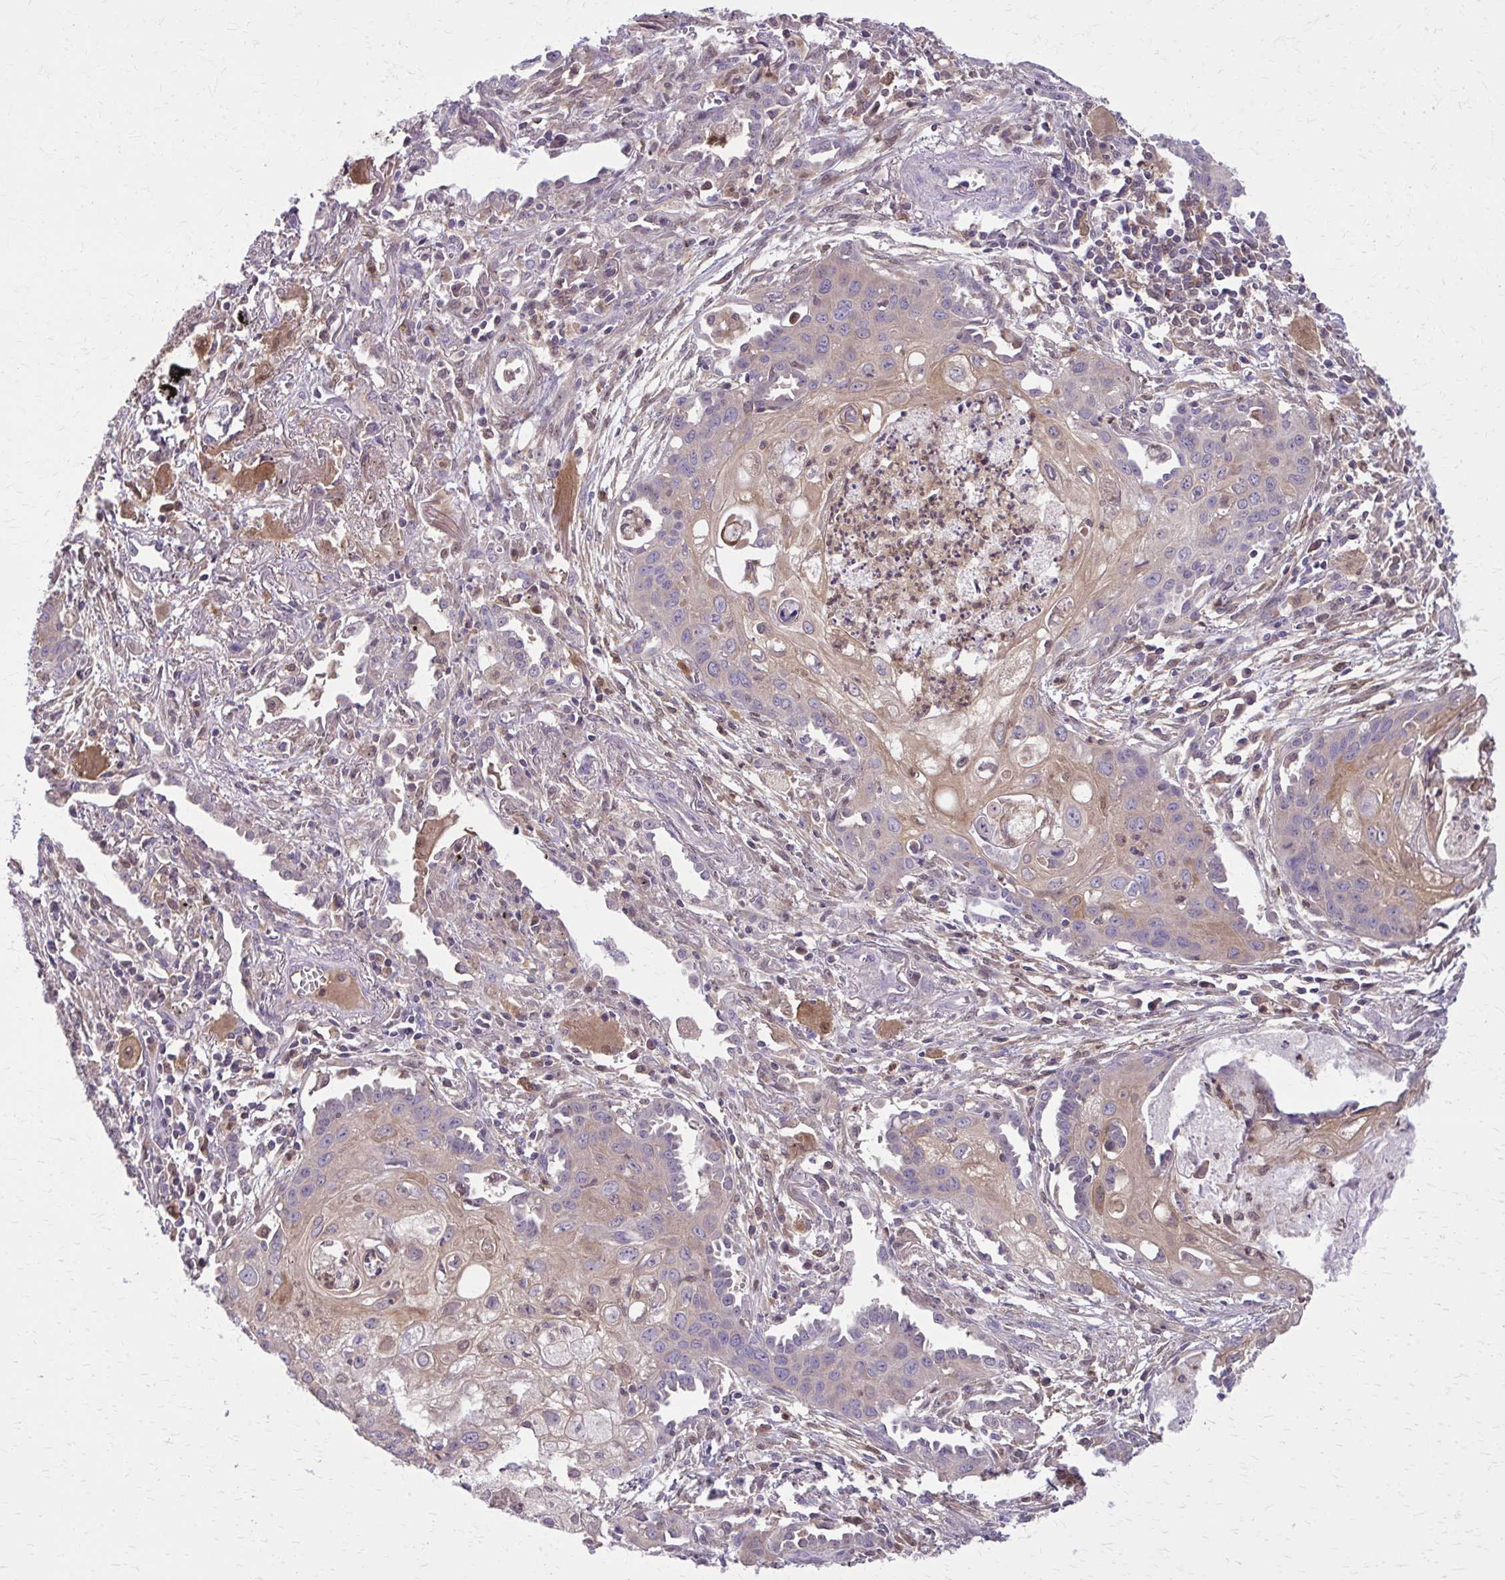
{"staining": {"intensity": "weak", "quantity": "25%-75%", "location": "cytoplasmic/membranous"}, "tissue": "lung cancer", "cell_type": "Tumor cells", "image_type": "cancer", "snomed": [{"axis": "morphology", "description": "Squamous cell carcinoma, NOS"}, {"axis": "topography", "description": "Lung"}], "caption": "Immunohistochemistry (DAB) staining of lung cancer exhibits weak cytoplasmic/membranous protein positivity in approximately 25%-75% of tumor cells. The protein is stained brown, and the nuclei are stained in blue (DAB IHC with brightfield microscopy, high magnification).", "gene": "NRBF2", "patient": {"sex": "male", "age": 71}}